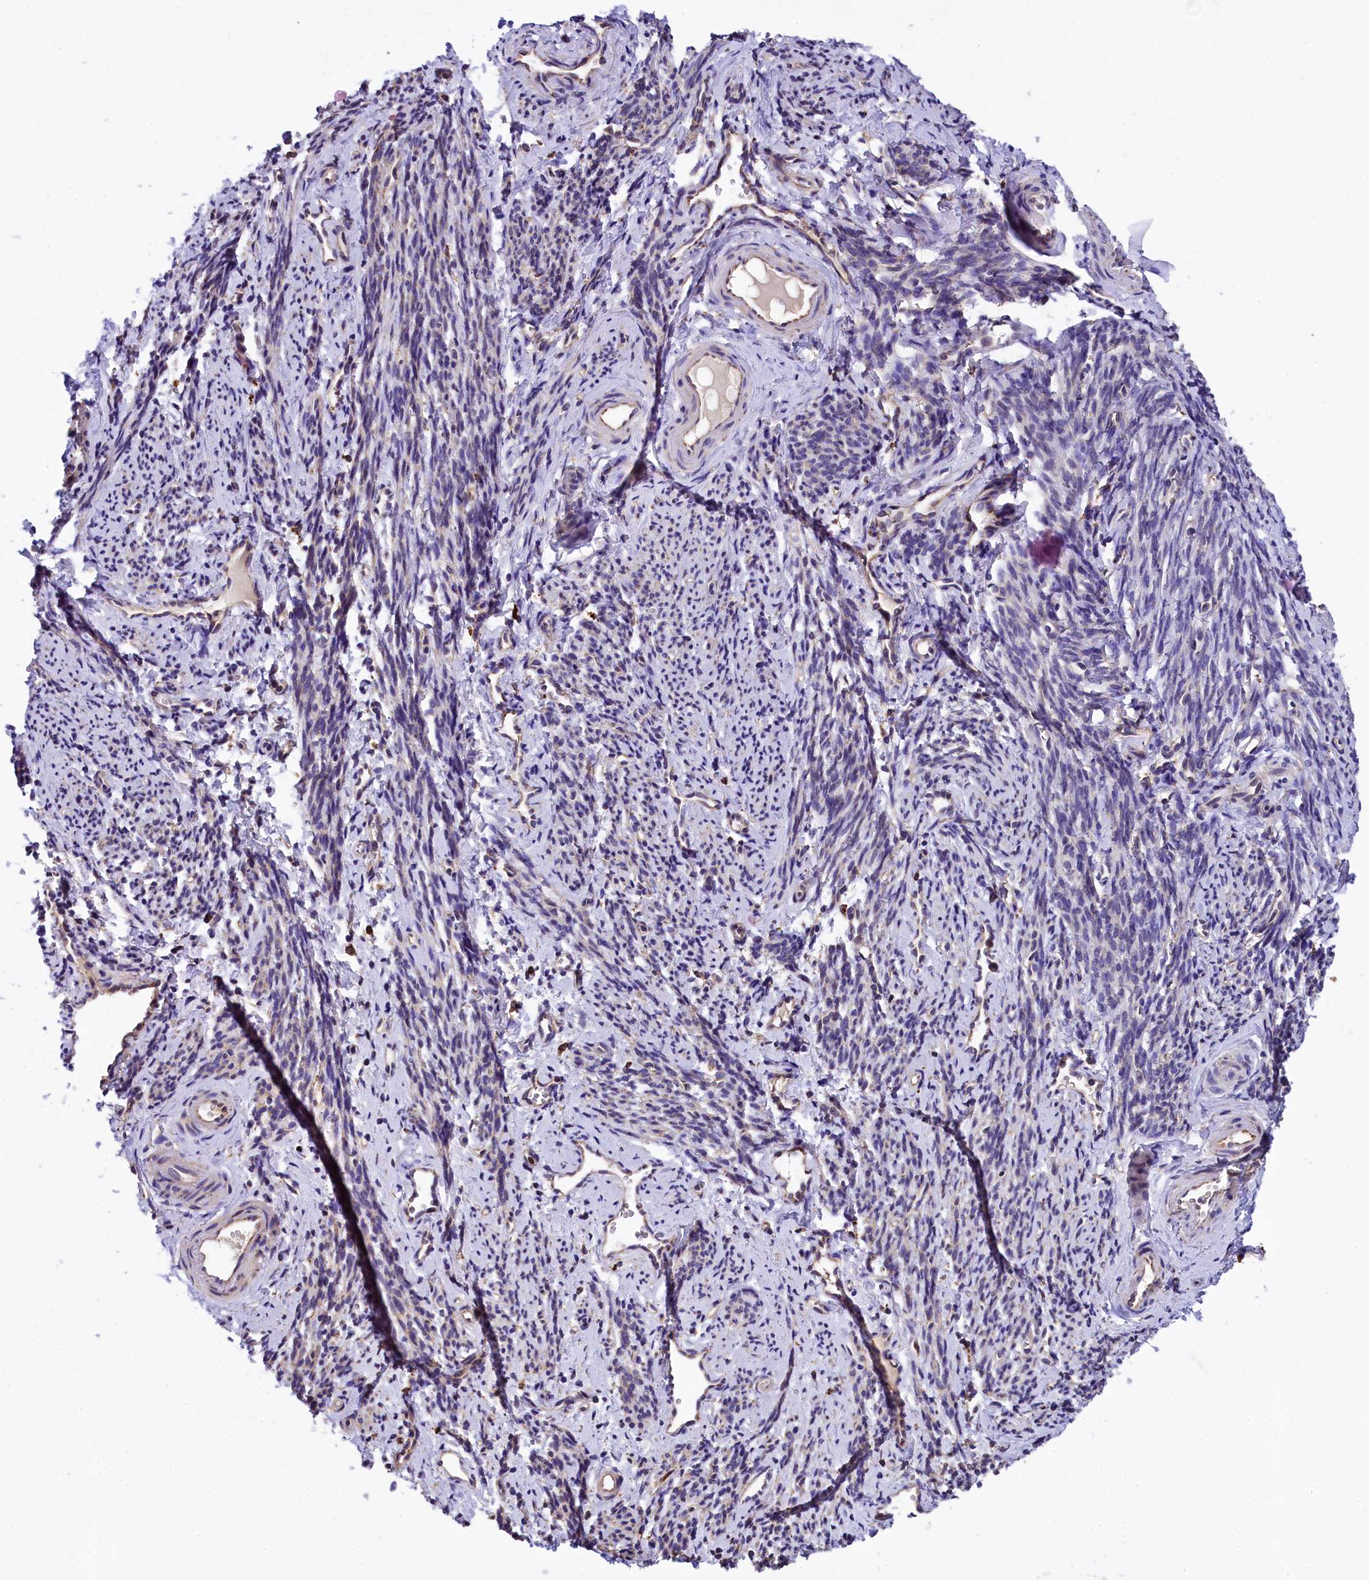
{"staining": {"intensity": "weak", "quantity": "25%-75%", "location": "cytoplasmic/membranous"}, "tissue": "smooth muscle", "cell_type": "Smooth muscle cells", "image_type": "normal", "snomed": [{"axis": "morphology", "description": "Normal tissue, NOS"}, {"axis": "topography", "description": "Smooth muscle"}, {"axis": "topography", "description": "Uterus"}], "caption": "Immunohistochemistry (IHC) histopathology image of unremarkable smooth muscle: smooth muscle stained using immunohistochemistry shows low levels of weak protein expression localized specifically in the cytoplasmic/membranous of smooth muscle cells, appearing as a cytoplasmic/membranous brown color.", "gene": "CAPS2", "patient": {"sex": "female", "age": 59}}